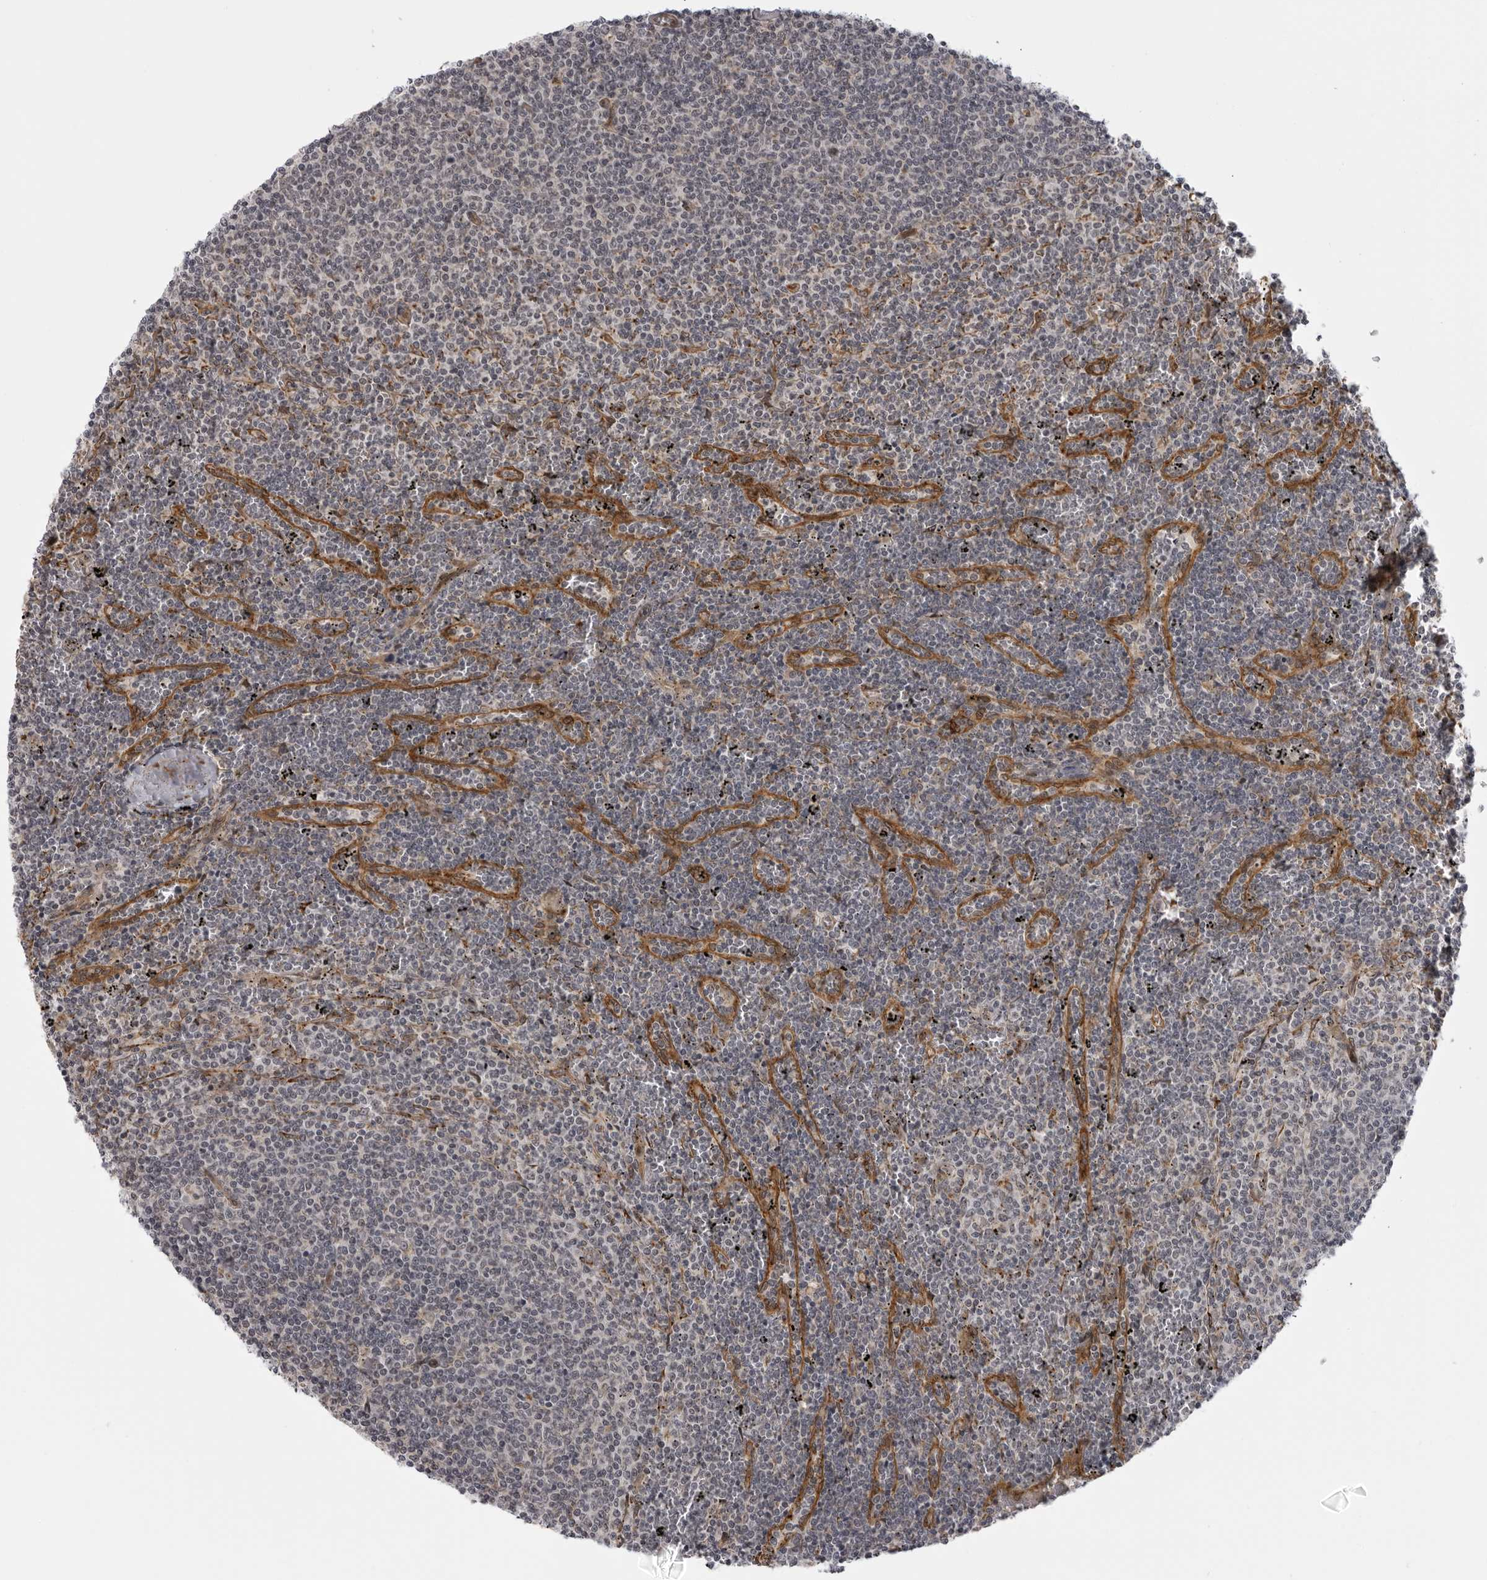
{"staining": {"intensity": "negative", "quantity": "none", "location": "none"}, "tissue": "lymphoma", "cell_type": "Tumor cells", "image_type": "cancer", "snomed": [{"axis": "morphology", "description": "Malignant lymphoma, non-Hodgkin's type, Low grade"}, {"axis": "topography", "description": "Spleen"}], "caption": "Immunohistochemistry micrograph of human malignant lymphoma, non-Hodgkin's type (low-grade) stained for a protein (brown), which demonstrates no positivity in tumor cells. The staining was performed using DAB to visualize the protein expression in brown, while the nuclei were stained in blue with hematoxylin (Magnification: 20x).", "gene": "DNAH14", "patient": {"sex": "female", "age": 50}}